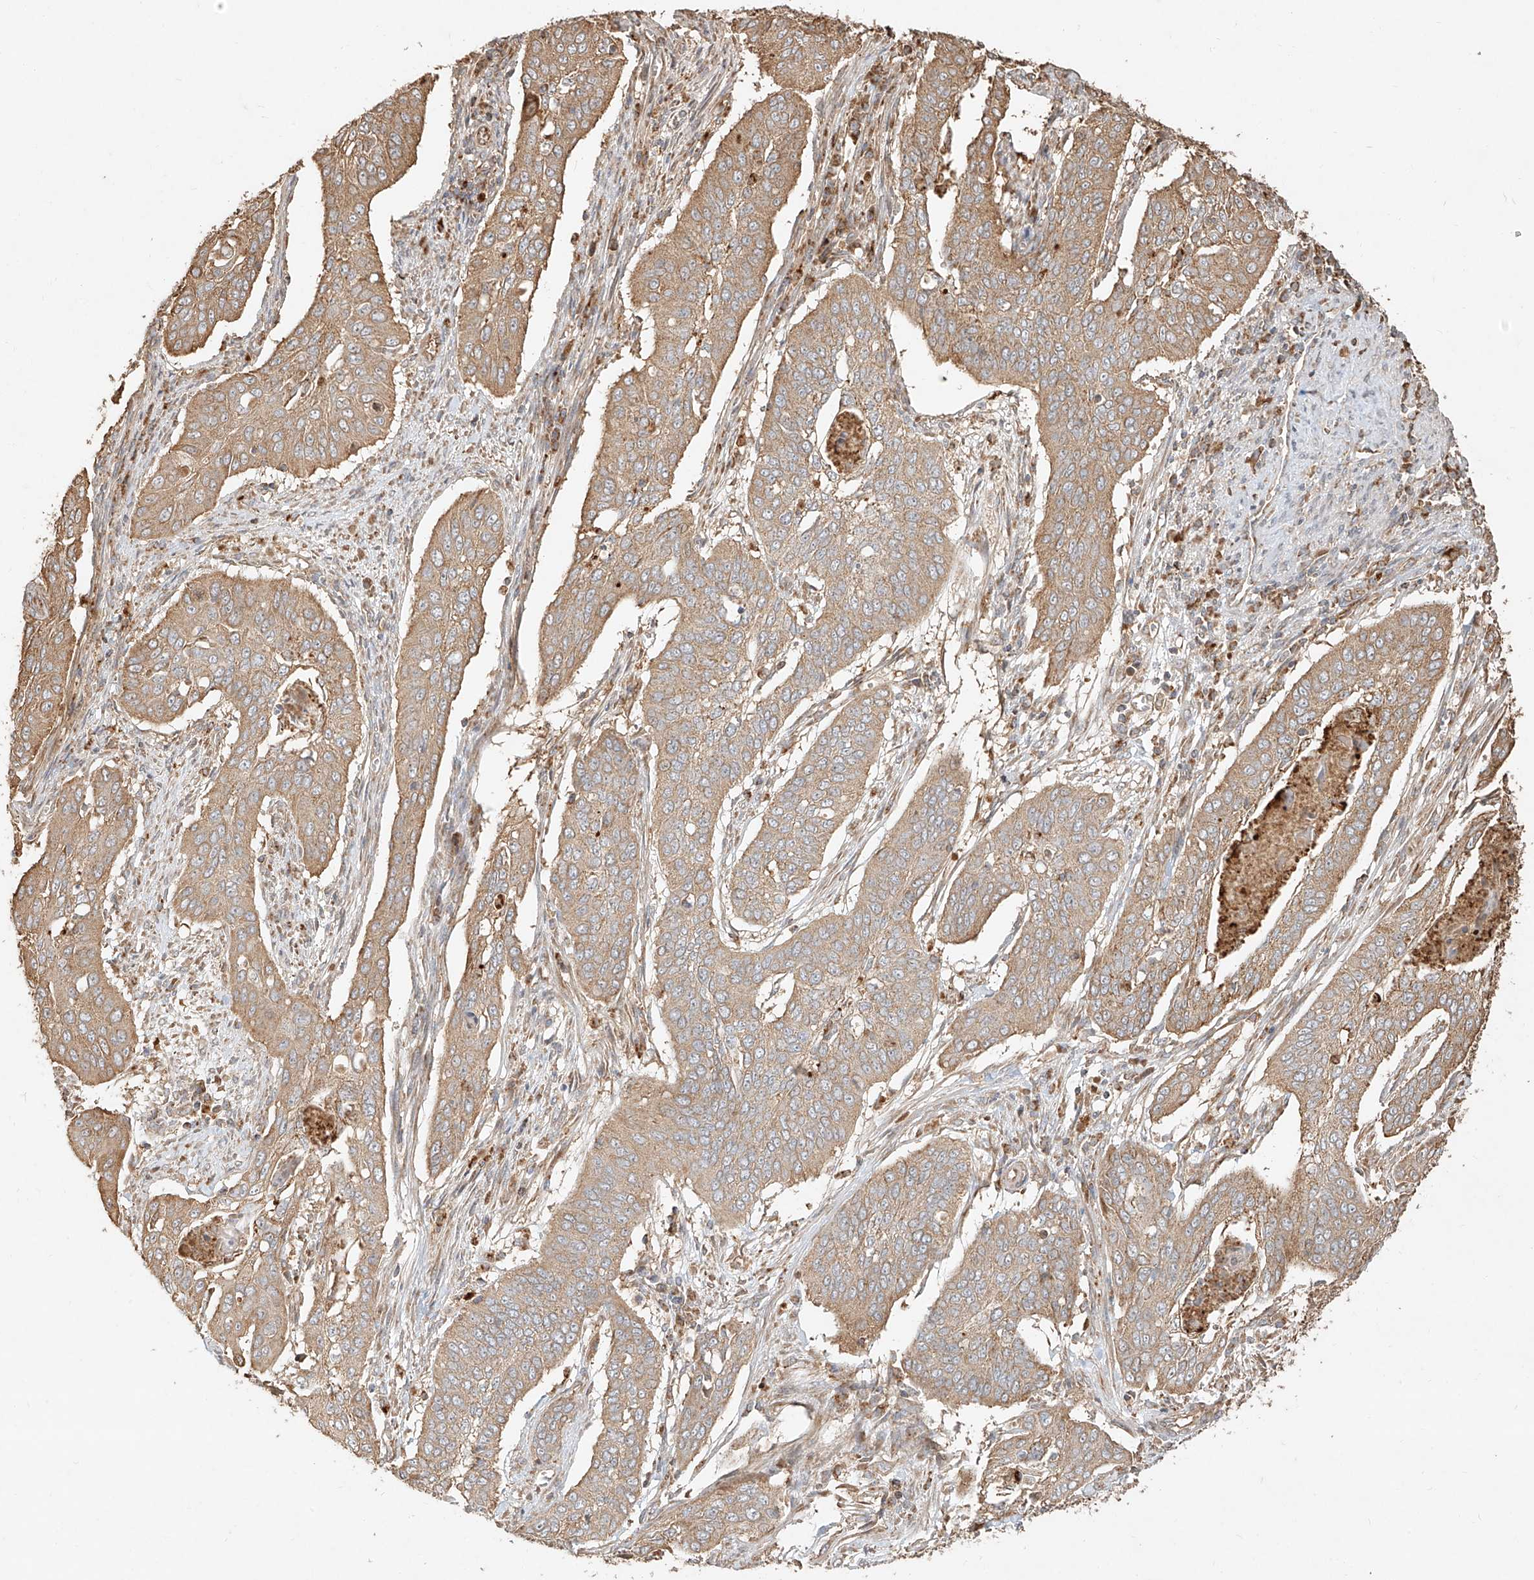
{"staining": {"intensity": "moderate", "quantity": "25%-75%", "location": "cytoplasmic/membranous"}, "tissue": "cervical cancer", "cell_type": "Tumor cells", "image_type": "cancer", "snomed": [{"axis": "morphology", "description": "Squamous cell carcinoma, NOS"}, {"axis": "topography", "description": "Cervix"}], "caption": "Immunohistochemistry histopathology image of neoplastic tissue: human cervical cancer stained using immunohistochemistry (IHC) displays medium levels of moderate protein expression localized specifically in the cytoplasmic/membranous of tumor cells, appearing as a cytoplasmic/membranous brown color.", "gene": "EFNB1", "patient": {"sex": "female", "age": 39}}